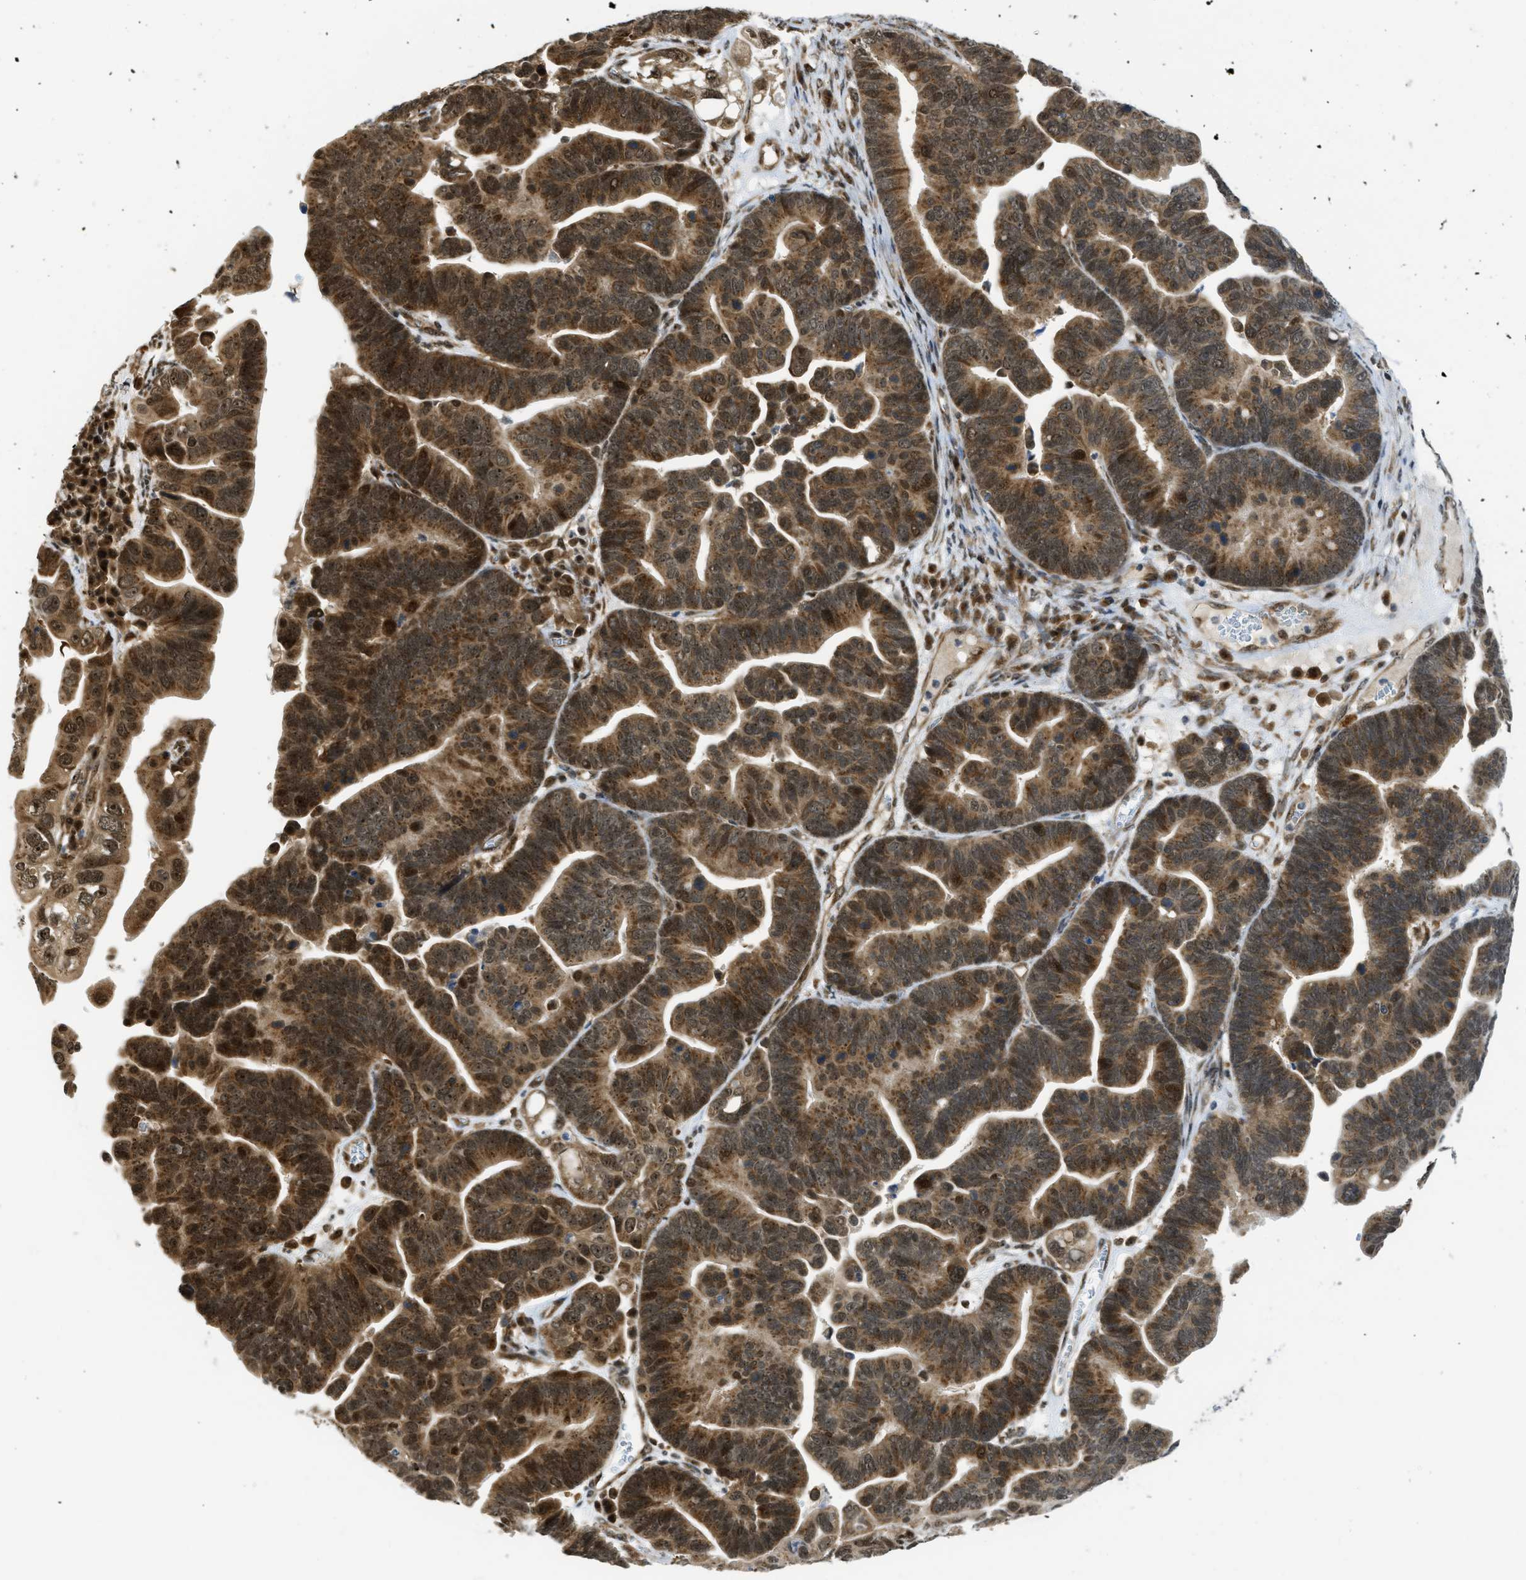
{"staining": {"intensity": "moderate", "quantity": ">75%", "location": "cytoplasmic/membranous,nuclear"}, "tissue": "ovarian cancer", "cell_type": "Tumor cells", "image_type": "cancer", "snomed": [{"axis": "morphology", "description": "Cystadenocarcinoma, serous, NOS"}, {"axis": "topography", "description": "Ovary"}], "caption": "This photomicrograph reveals immunohistochemistry staining of human serous cystadenocarcinoma (ovarian), with medium moderate cytoplasmic/membranous and nuclear staining in about >75% of tumor cells.", "gene": "TACC1", "patient": {"sex": "female", "age": 56}}